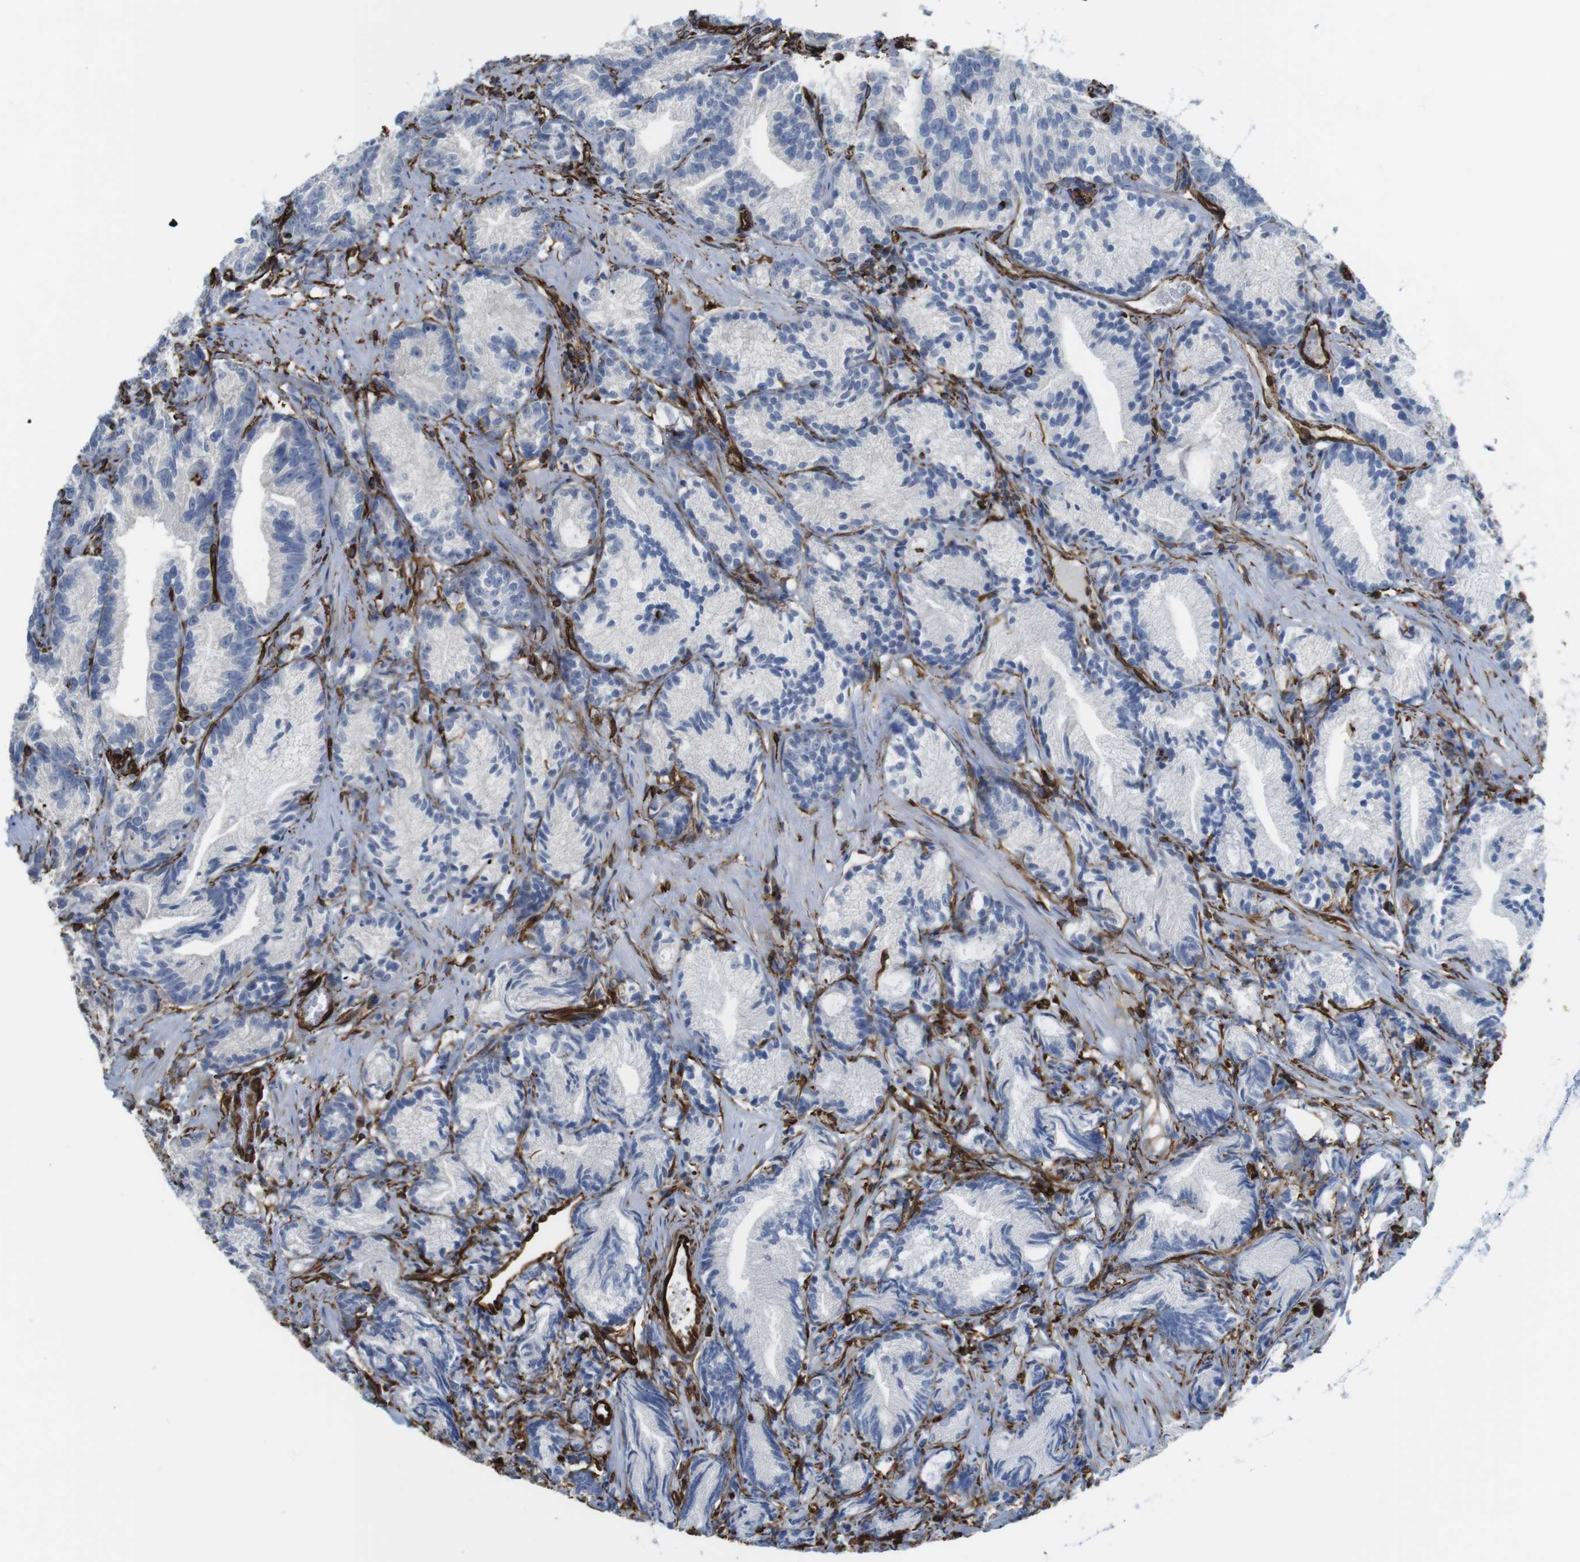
{"staining": {"intensity": "negative", "quantity": "none", "location": "none"}, "tissue": "prostate cancer", "cell_type": "Tumor cells", "image_type": "cancer", "snomed": [{"axis": "morphology", "description": "Adenocarcinoma, Low grade"}, {"axis": "topography", "description": "Prostate"}], "caption": "Image shows no protein expression in tumor cells of prostate cancer tissue.", "gene": "RALGPS1", "patient": {"sex": "male", "age": 89}}